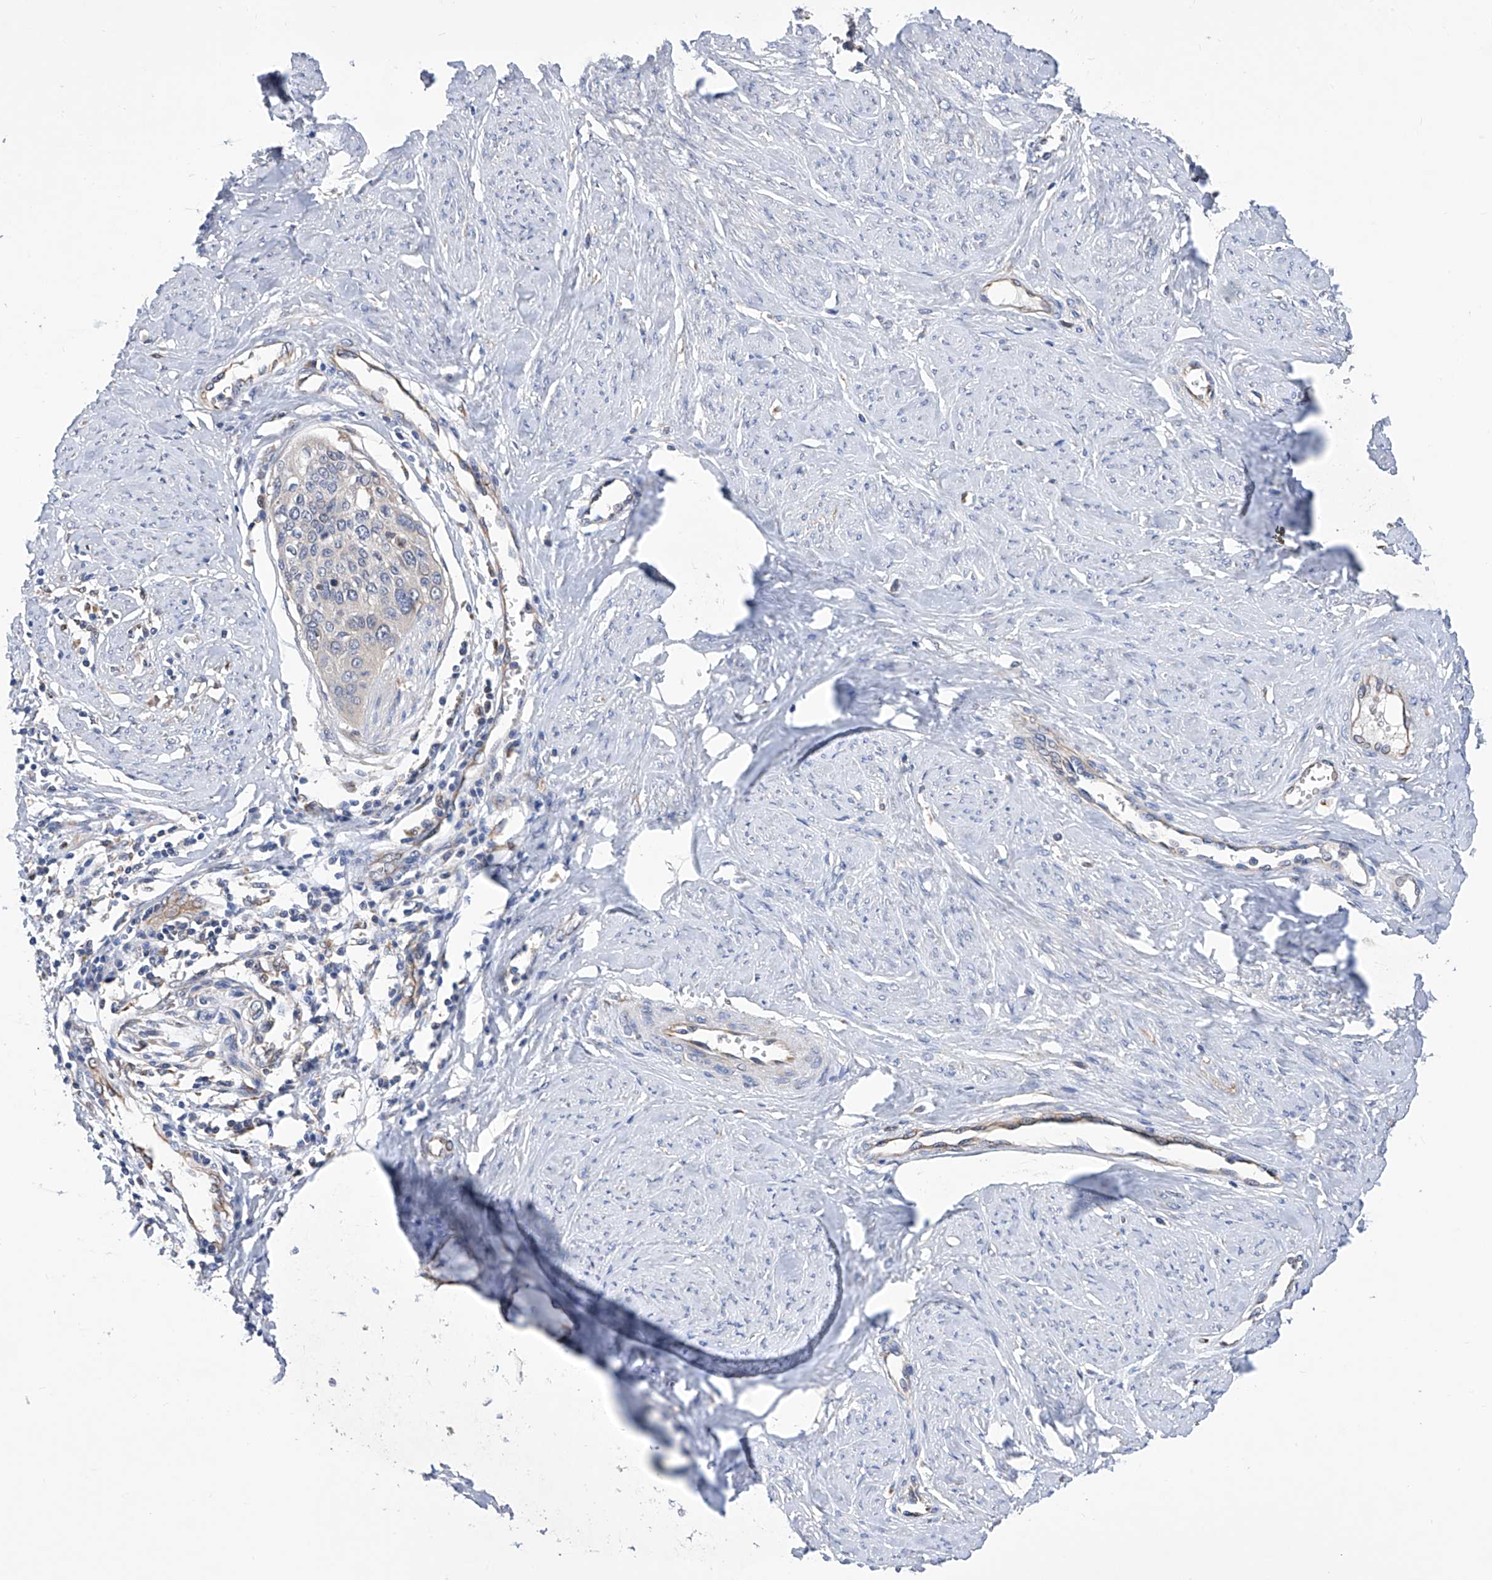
{"staining": {"intensity": "negative", "quantity": "none", "location": "none"}, "tissue": "cervical cancer", "cell_type": "Tumor cells", "image_type": "cancer", "snomed": [{"axis": "morphology", "description": "Squamous cell carcinoma, NOS"}, {"axis": "topography", "description": "Cervix"}], "caption": "Cervical cancer (squamous cell carcinoma) stained for a protein using immunohistochemistry reveals no staining tumor cells.", "gene": "SPATA20", "patient": {"sex": "female", "age": 37}}